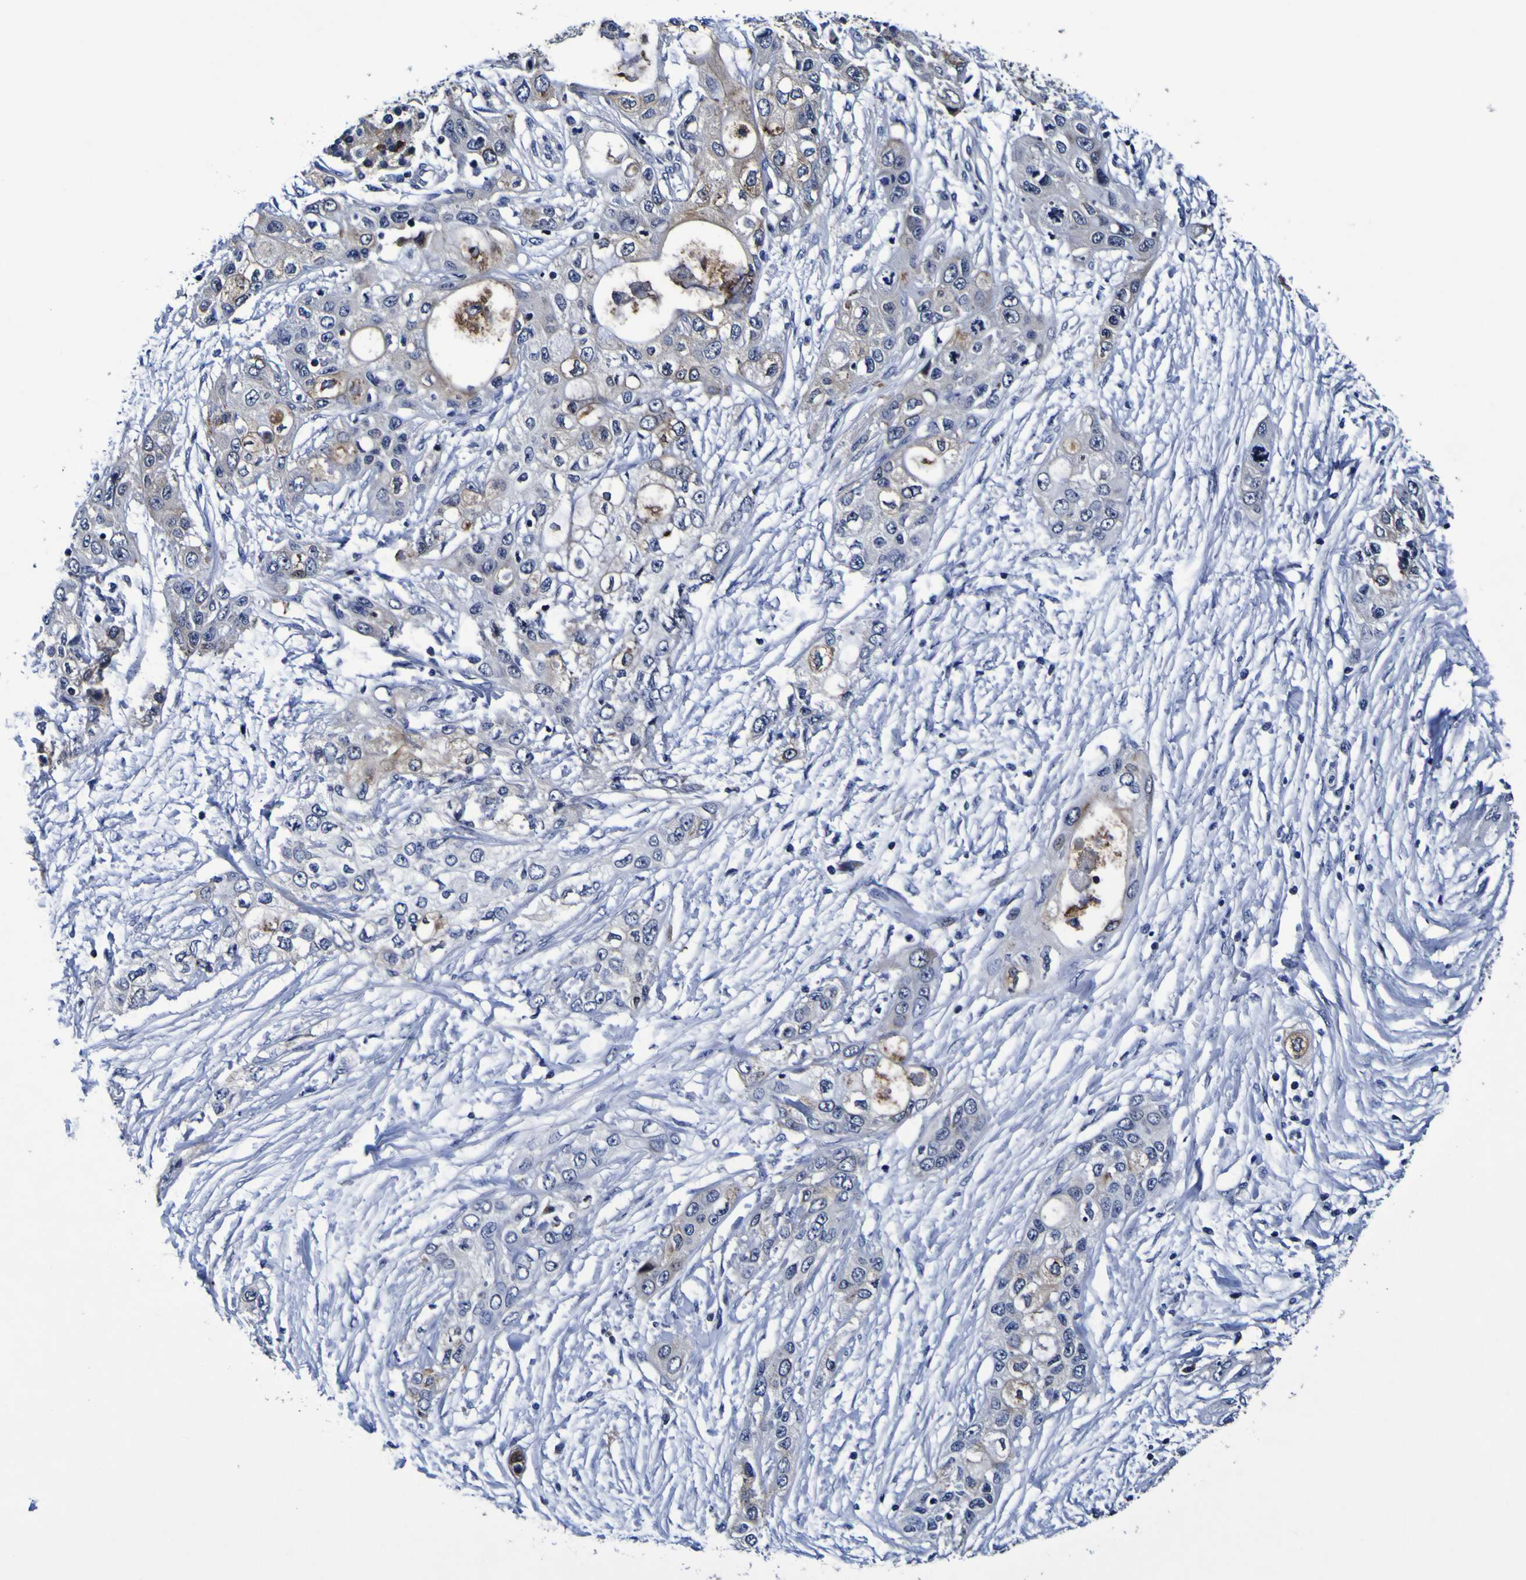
{"staining": {"intensity": "moderate", "quantity": "<25%", "location": "cytoplasmic/membranous"}, "tissue": "pancreatic cancer", "cell_type": "Tumor cells", "image_type": "cancer", "snomed": [{"axis": "morphology", "description": "Adenocarcinoma, NOS"}, {"axis": "topography", "description": "Pancreas"}], "caption": "Adenocarcinoma (pancreatic) tissue demonstrates moderate cytoplasmic/membranous staining in approximately <25% of tumor cells", "gene": "SORCS1", "patient": {"sex": "female", "age": 70}}